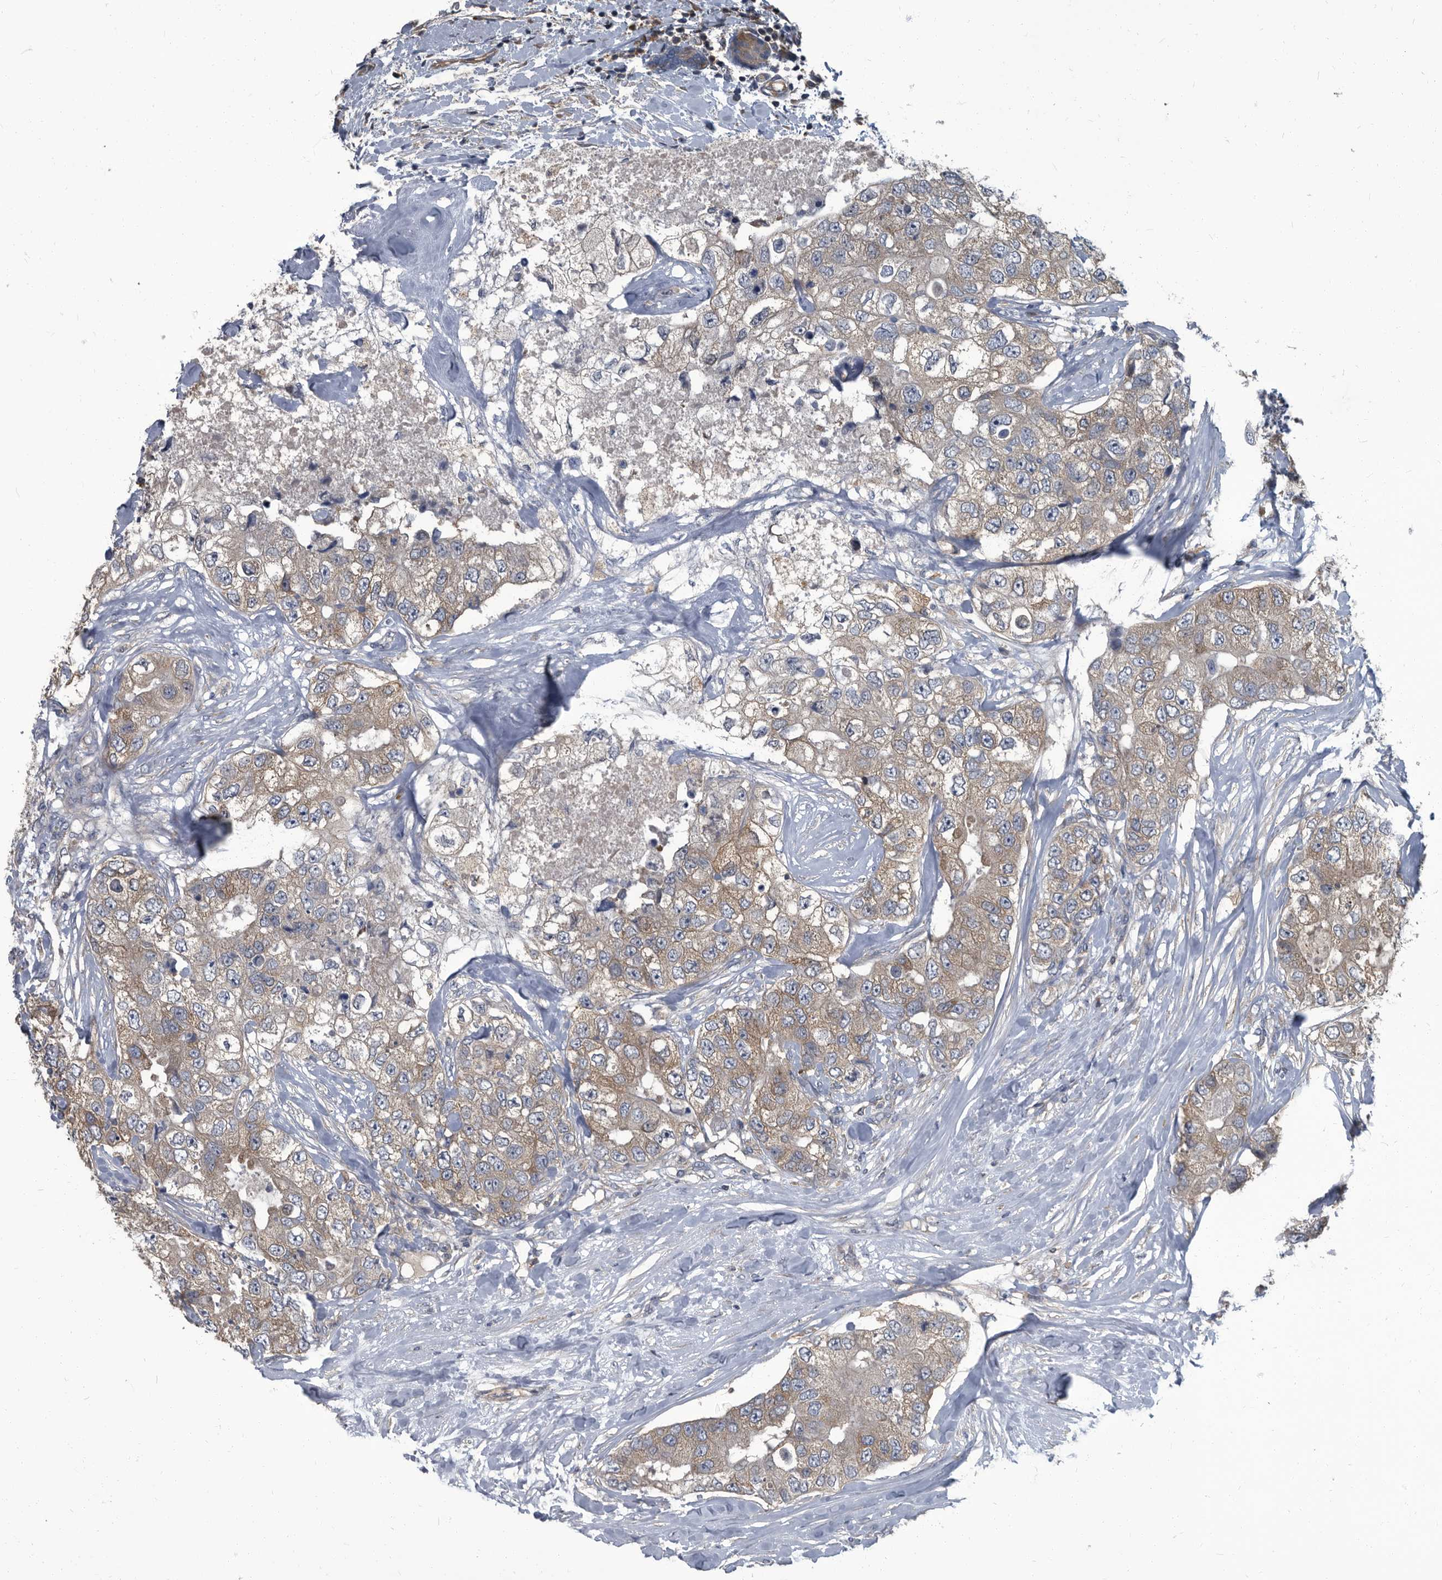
{"staining": {"intensity": "weak", "quantity": ">75%", "location": "cytoplasmic/membranous"}, "tissue": "breast cancer", "cell_type": "Tumor cells", "image_type": "cancer", "snomed": [{"axis": "morphology", "description": "Duct carcinoma"}, {"axis": "topography", "description": "Breast"}], "caption": "Tumor cells show weak cytoplasmic/membranous positivity in approximately >75% of cells in invasive ductal carcinoma (breast).", "gene": "CDV3", "patient": {"sex": "female", "age": 62}}